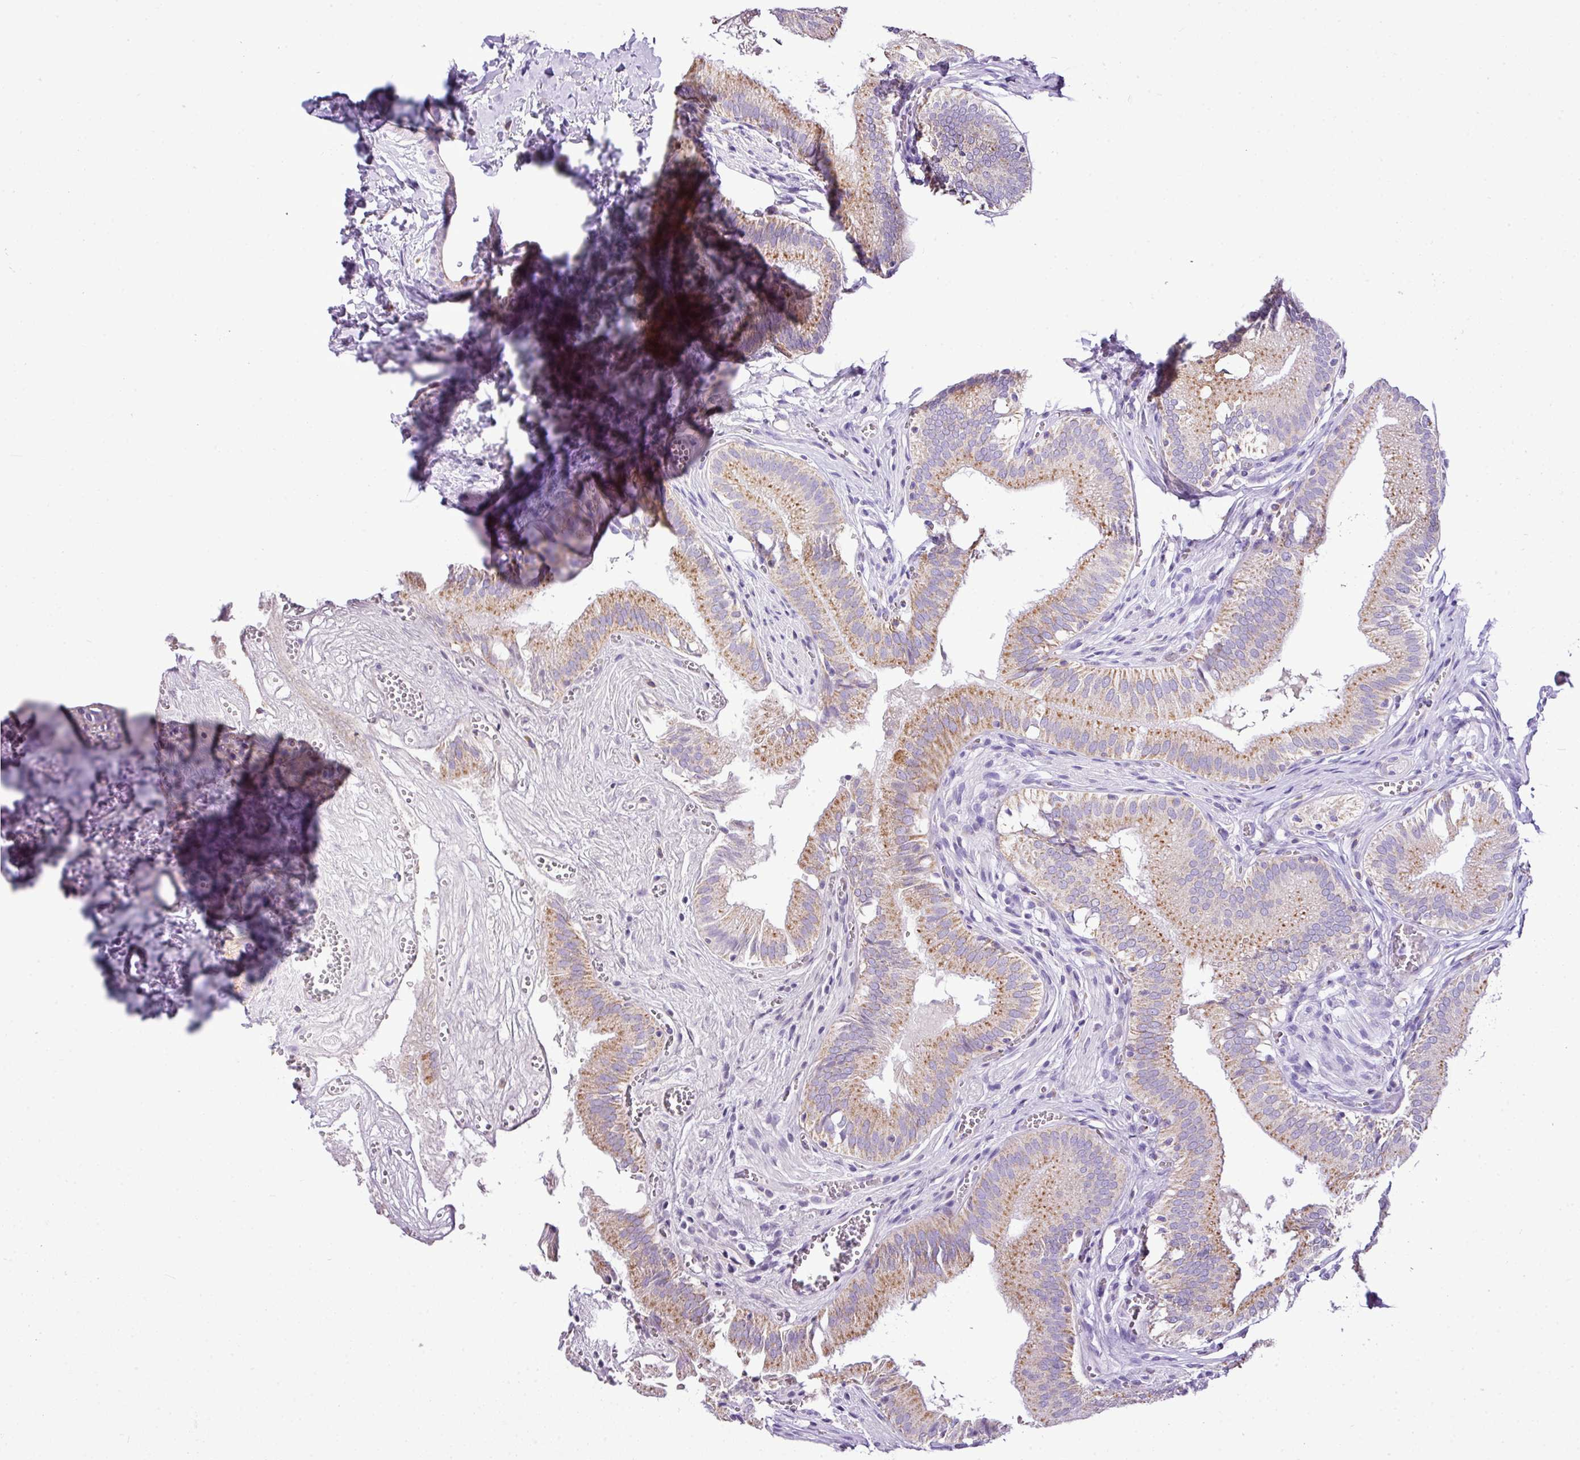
{"staining": {"intensity": "strong", "quantity": "25%-75%", "location": "cytoplasmic/membranous"}, "tissue": "gallbladder", "cell_type": "Glandular cells", "image_type": "normal", "snomed": [{"axis": "morphology", "description": "Normal tissue, NOS"}, {"axis": "topography", "description": "Gallbladder"}, {"axis": "topography", "description": "Peripheral nerve tissue"}], "caption": "Benign gallbladder was stained to show a protein in brown. There is high levels of strong cytoplasmic/membranous expression in approximately 25%-75% of glandular cells.", "gene": "PGAP4", "patient": {"sex": "male", "age": 17}}